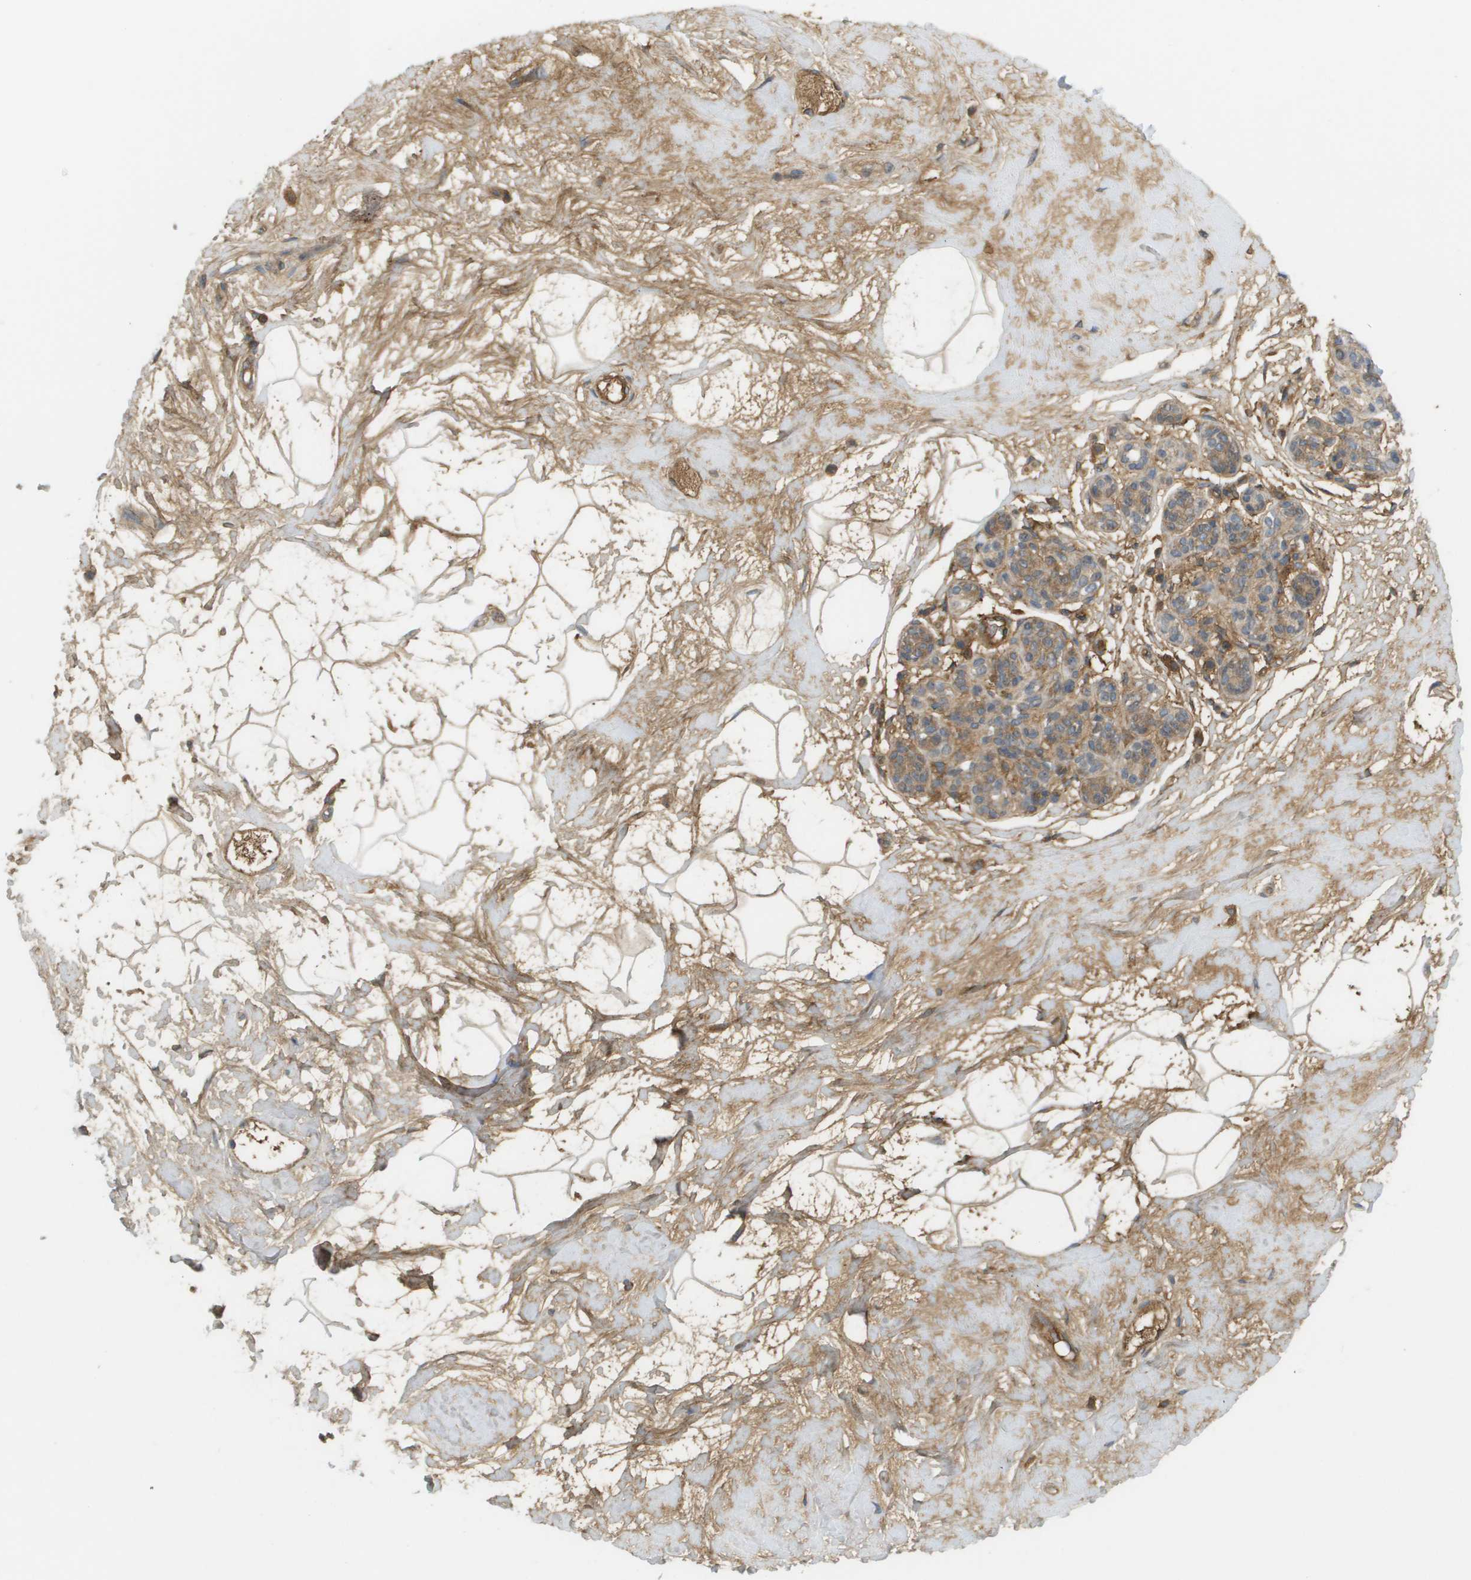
{"staining": {"intensity": "negative", "quantity": "none", "location": "none"}, "tissue": "breast", "cell_type": "Adipocytes", "image_type": "normal", "snomed": [{"axis": "morphology", "description": "Normal tissue, NOS"}, {"axis": "morphology", "description": "Lobular carcinoma"}, {"axis": "topography", "description": "Breast"}], "caption": "The immunohistochemistry micrograph has no significant expression in adipocytes of breast.", "gene": "PROC", "patient": {"sex": "female", "age": 59}}